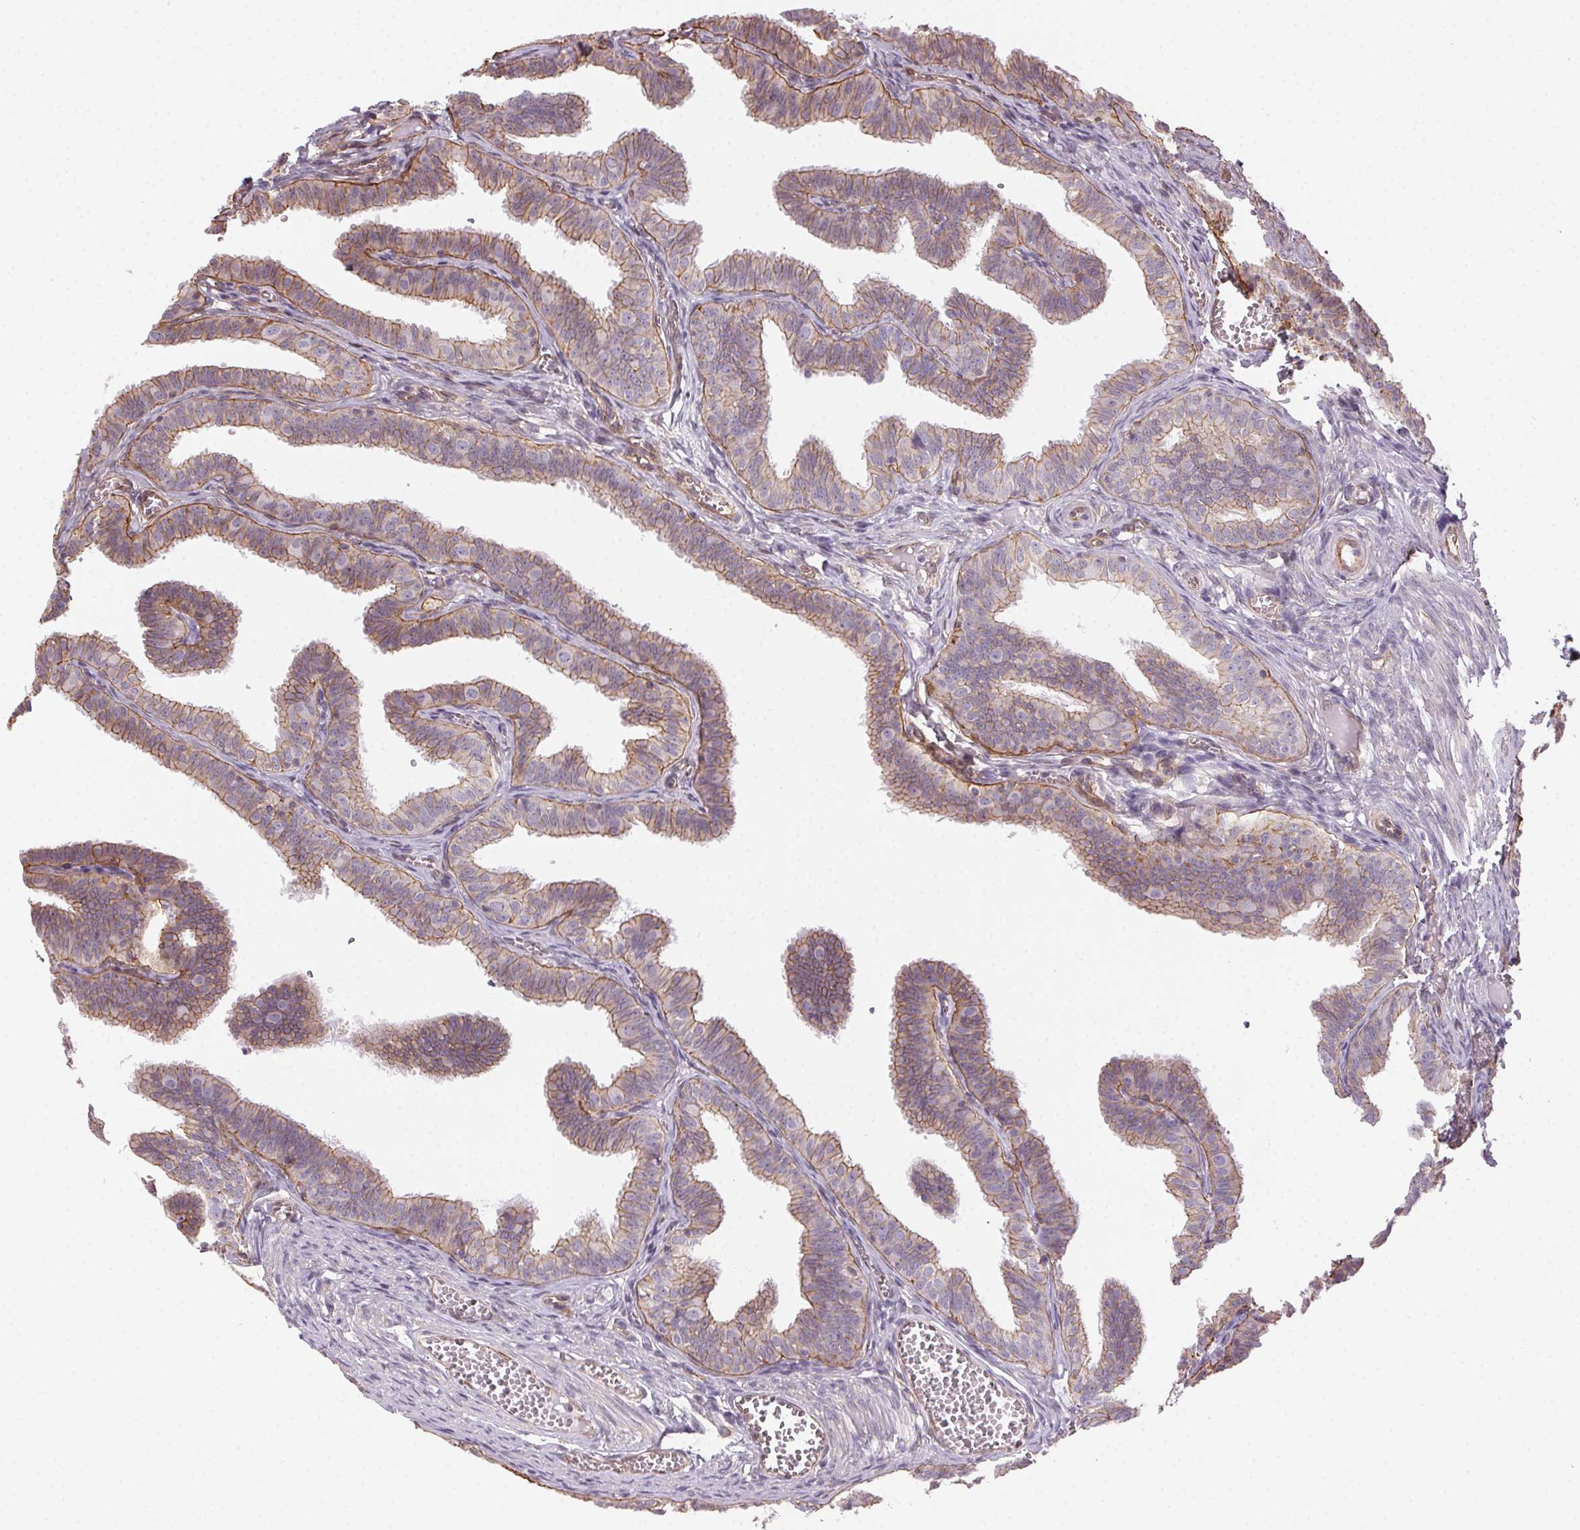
{"staining": {"intensity": "weak", "quantity": "25%-75%", "location": "cytoplasmic/membranous"}, "tissue": "fallopian tube", "cell_type": "Glandular cells", "image_type": "normal", "snomed": [{"axis": "morphology", "description": "Normal tissue, NOS"}, {"axis": "topography", "description": "Fallopian tube"}], "caption": "Immunohistochemical staining of benign human fallopian tube shows 25%-75% levels of weak cytoplasmic/membranous protein staining in approximately 25%-75% of glandular cells. Using DAB (3,3'-diaminobenzidine) (brown) and hematoxylin (blue) stains, captured at high magnification using brightfield microscopy.", "gene": "PLA2G4F", "patient": {"sex": "female", "age": 25}}